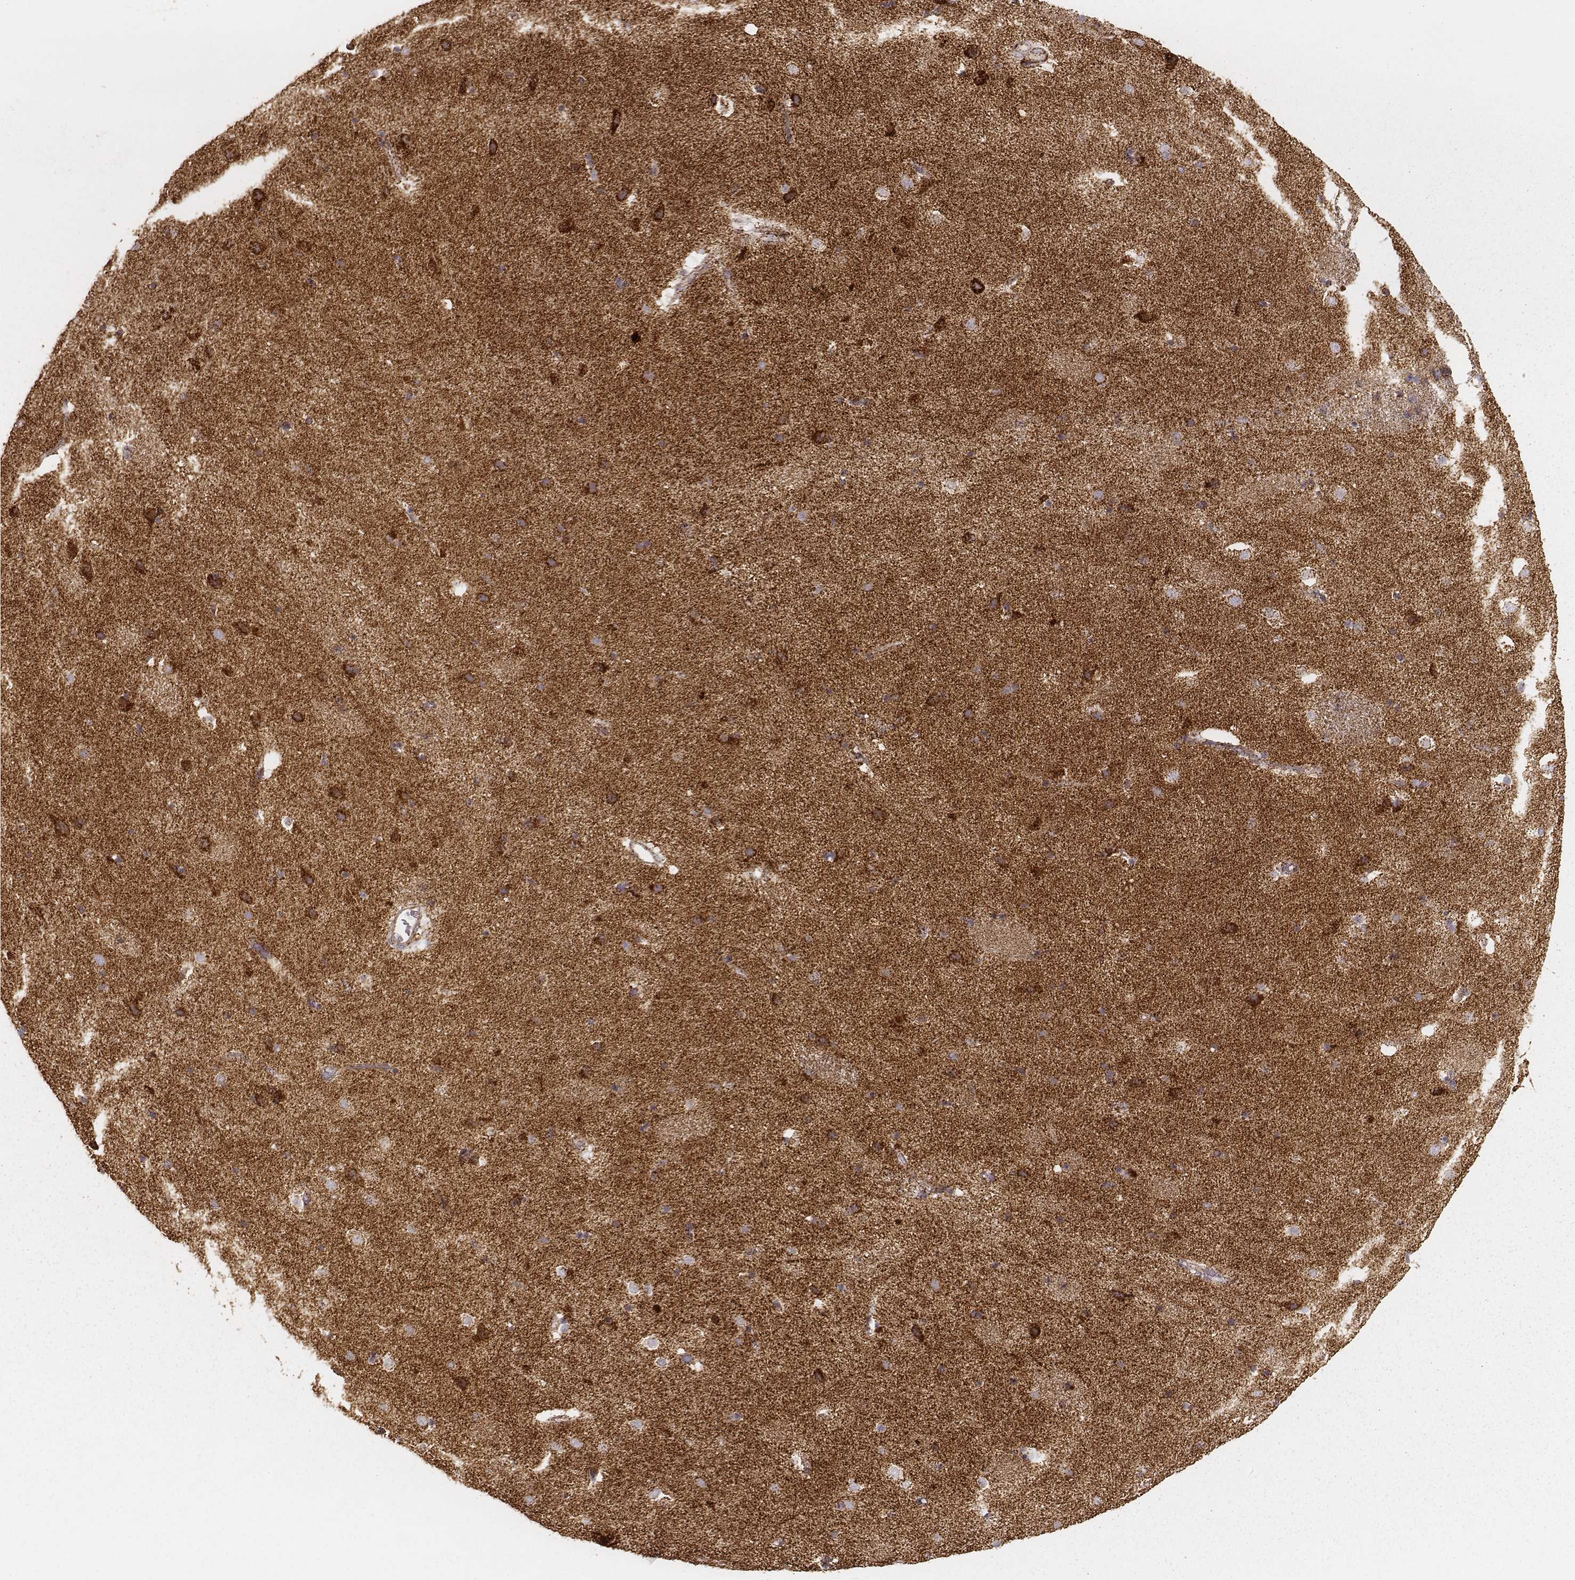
{"staining": {"intensity": "moderate", "quantity": ">75%", "location": "cytoplasmic/membranous"}, "tissue": "caudate", "cell_type": "Glial cells", "image_type": "normal", "snomed": [{"axis": "morphology", "description": "Normal tissue, NOS"}, {"axis": "topography", "description": "Lateral ventricle wall"}], "caption": "IHC photomicrograph of unremarkable caudate stained for a protein (brown), which exhibits medium levels of moderate cytoplasmic/membranous expression in approximately >75% of glial cells.", "gene": "CS", "patient": {"sex": "female", "age": 71}}